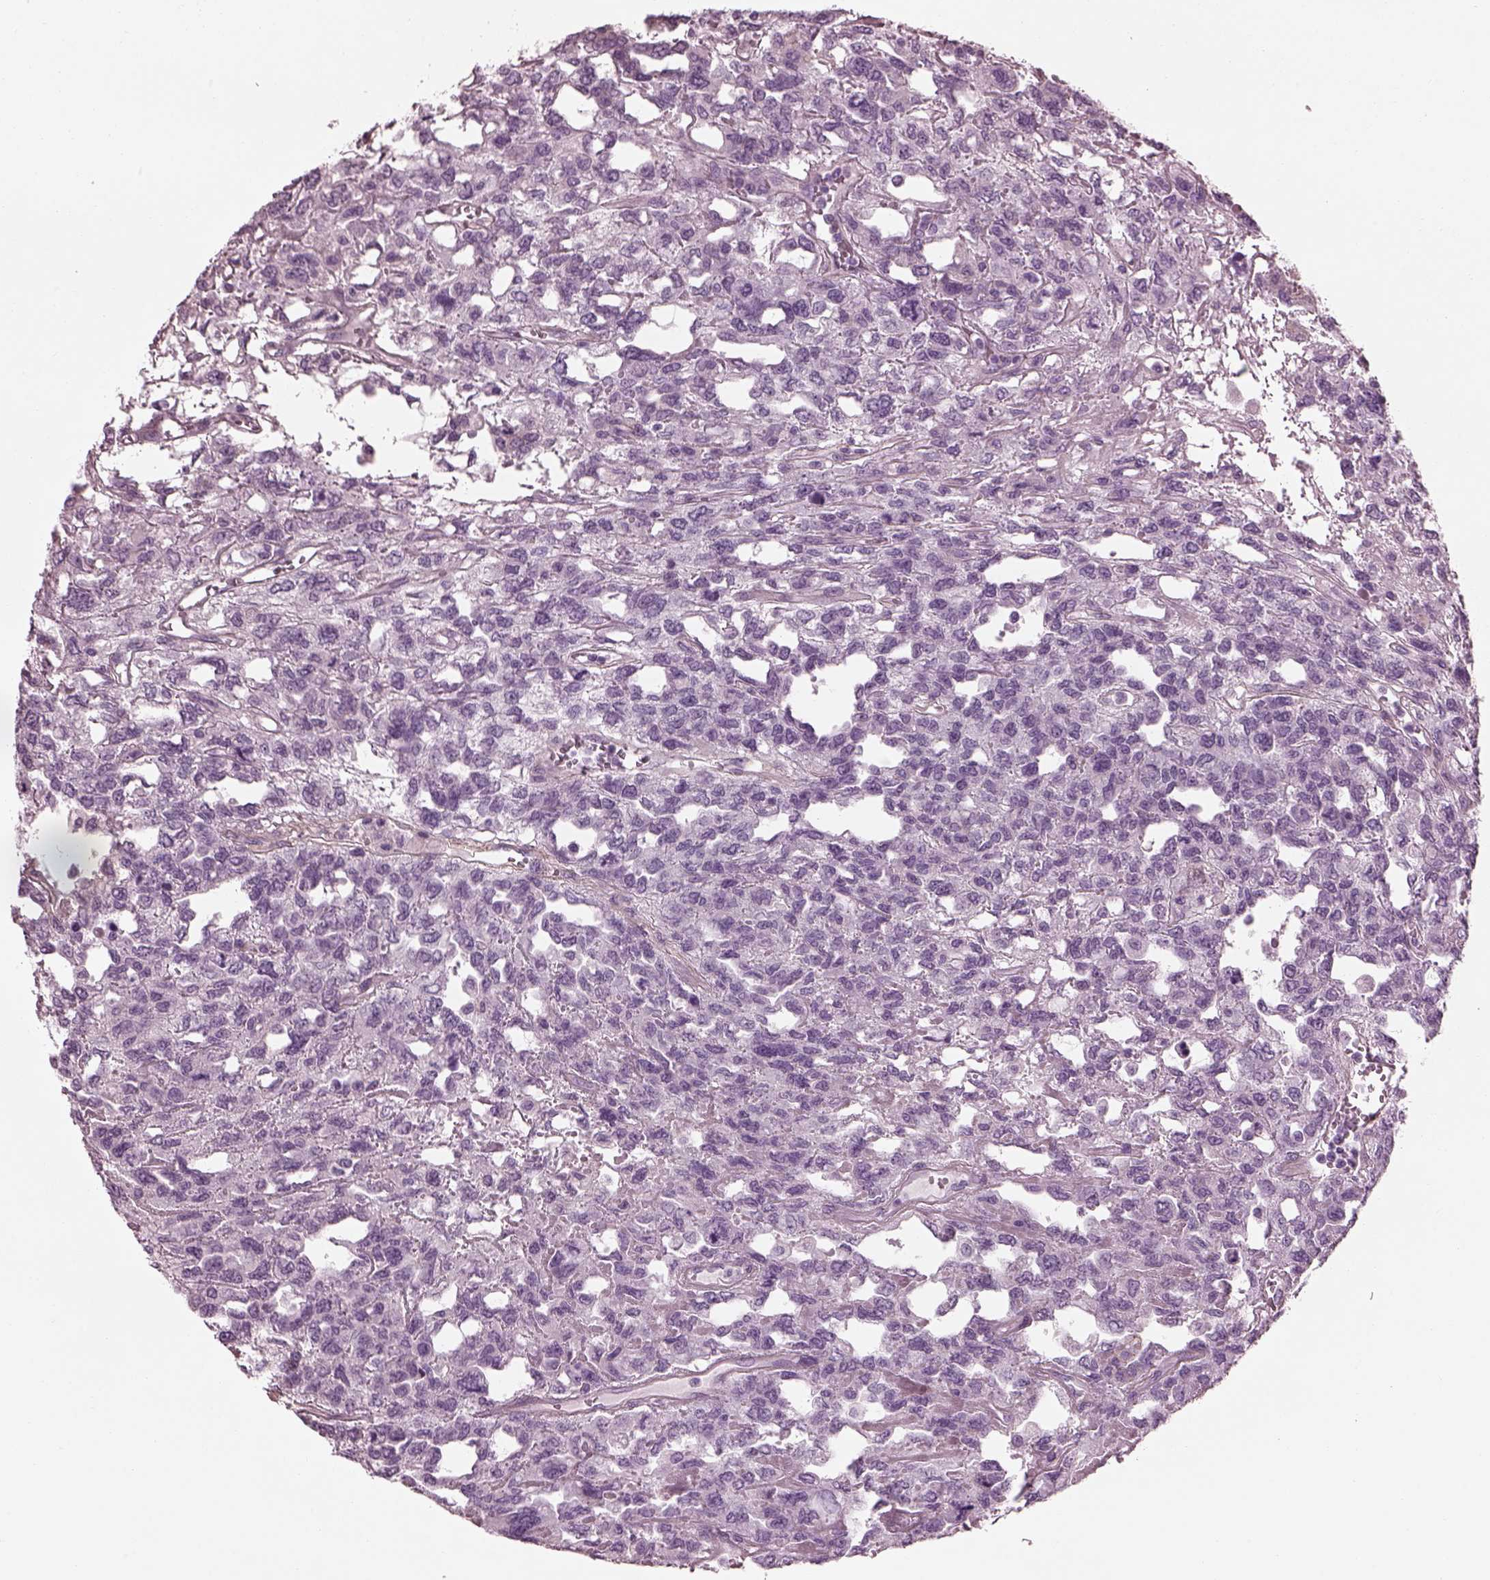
{"staining": {"intensity": "negative", "quantity": "none", "location": "none"}, "tissue": "testis cancer", "cell_type": "Tumor cells", "image_type": "cancer", "snomed": [{"axis": "morphology", "description": "Seminoma, NOS"}, {"axis": "topography", "description": "Testis"}], "caption": "This image is of testis cancer stained with IHC to label a protein in brown with the nuclei are counter-stained blue. There is no staining in tumor cells.", "gene": "BFSP1", "patient": {"sex": "male", "age": 52}}